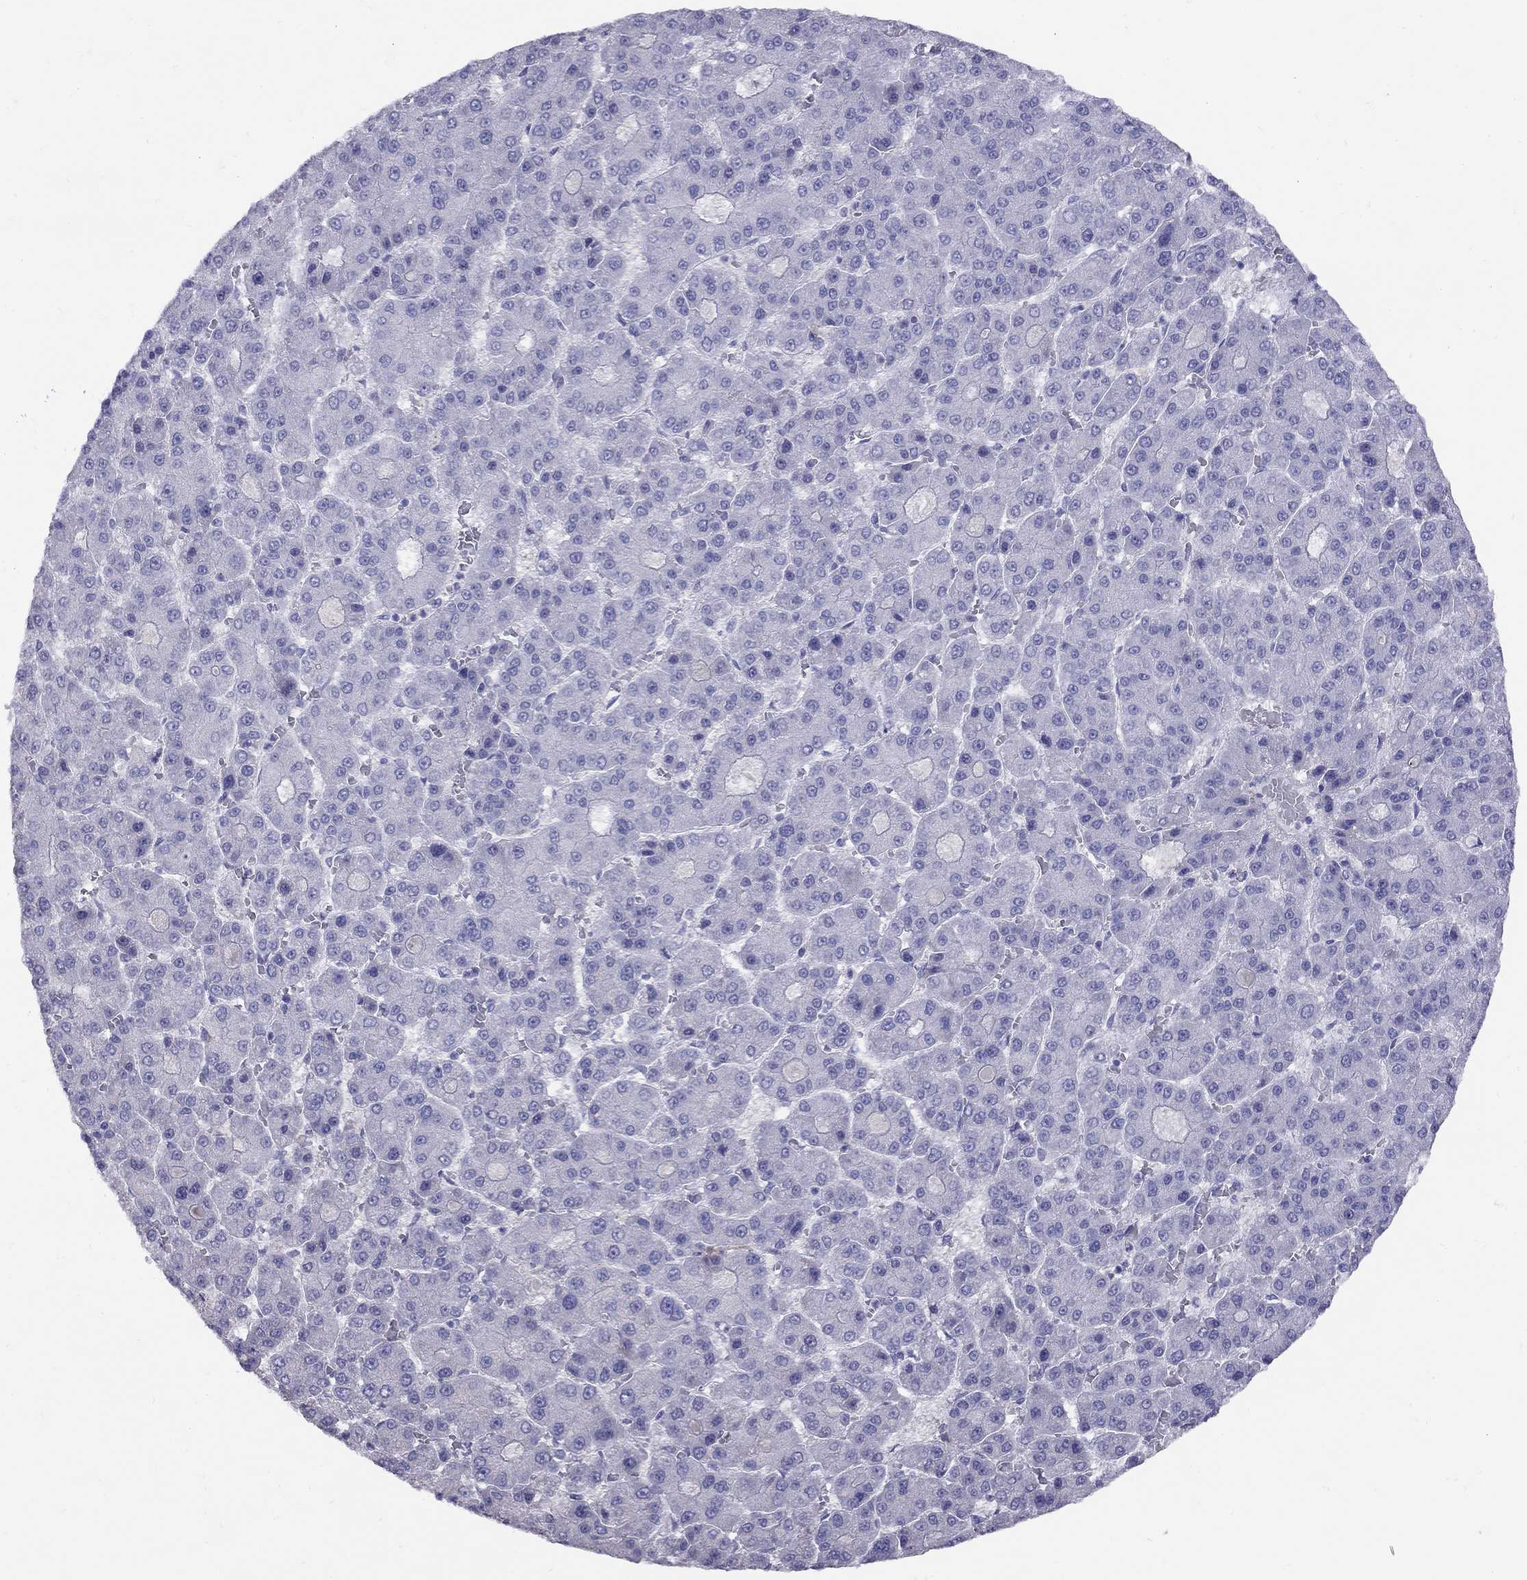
{"staining": {"intensity": "negative", "quantity": "none", "location": "none"}, "tissue": "liver cancer", "cell_type": "Tumor cells", "image_type": "cancer", "snomed": [{"axis": "morphology", "description": "Carcinoma, Hepatocellular, NOS"}, {"axis": "topography", "description": "Liver"}], "caption": "A high-resolution histopathology image shows IHC staining of liver cancer (hepatocellular carcinoma), which demonstrates no significant staining in tumor cells.", "gene": "MAGEB4", "patient": {"sex": "male", "age": 70}}